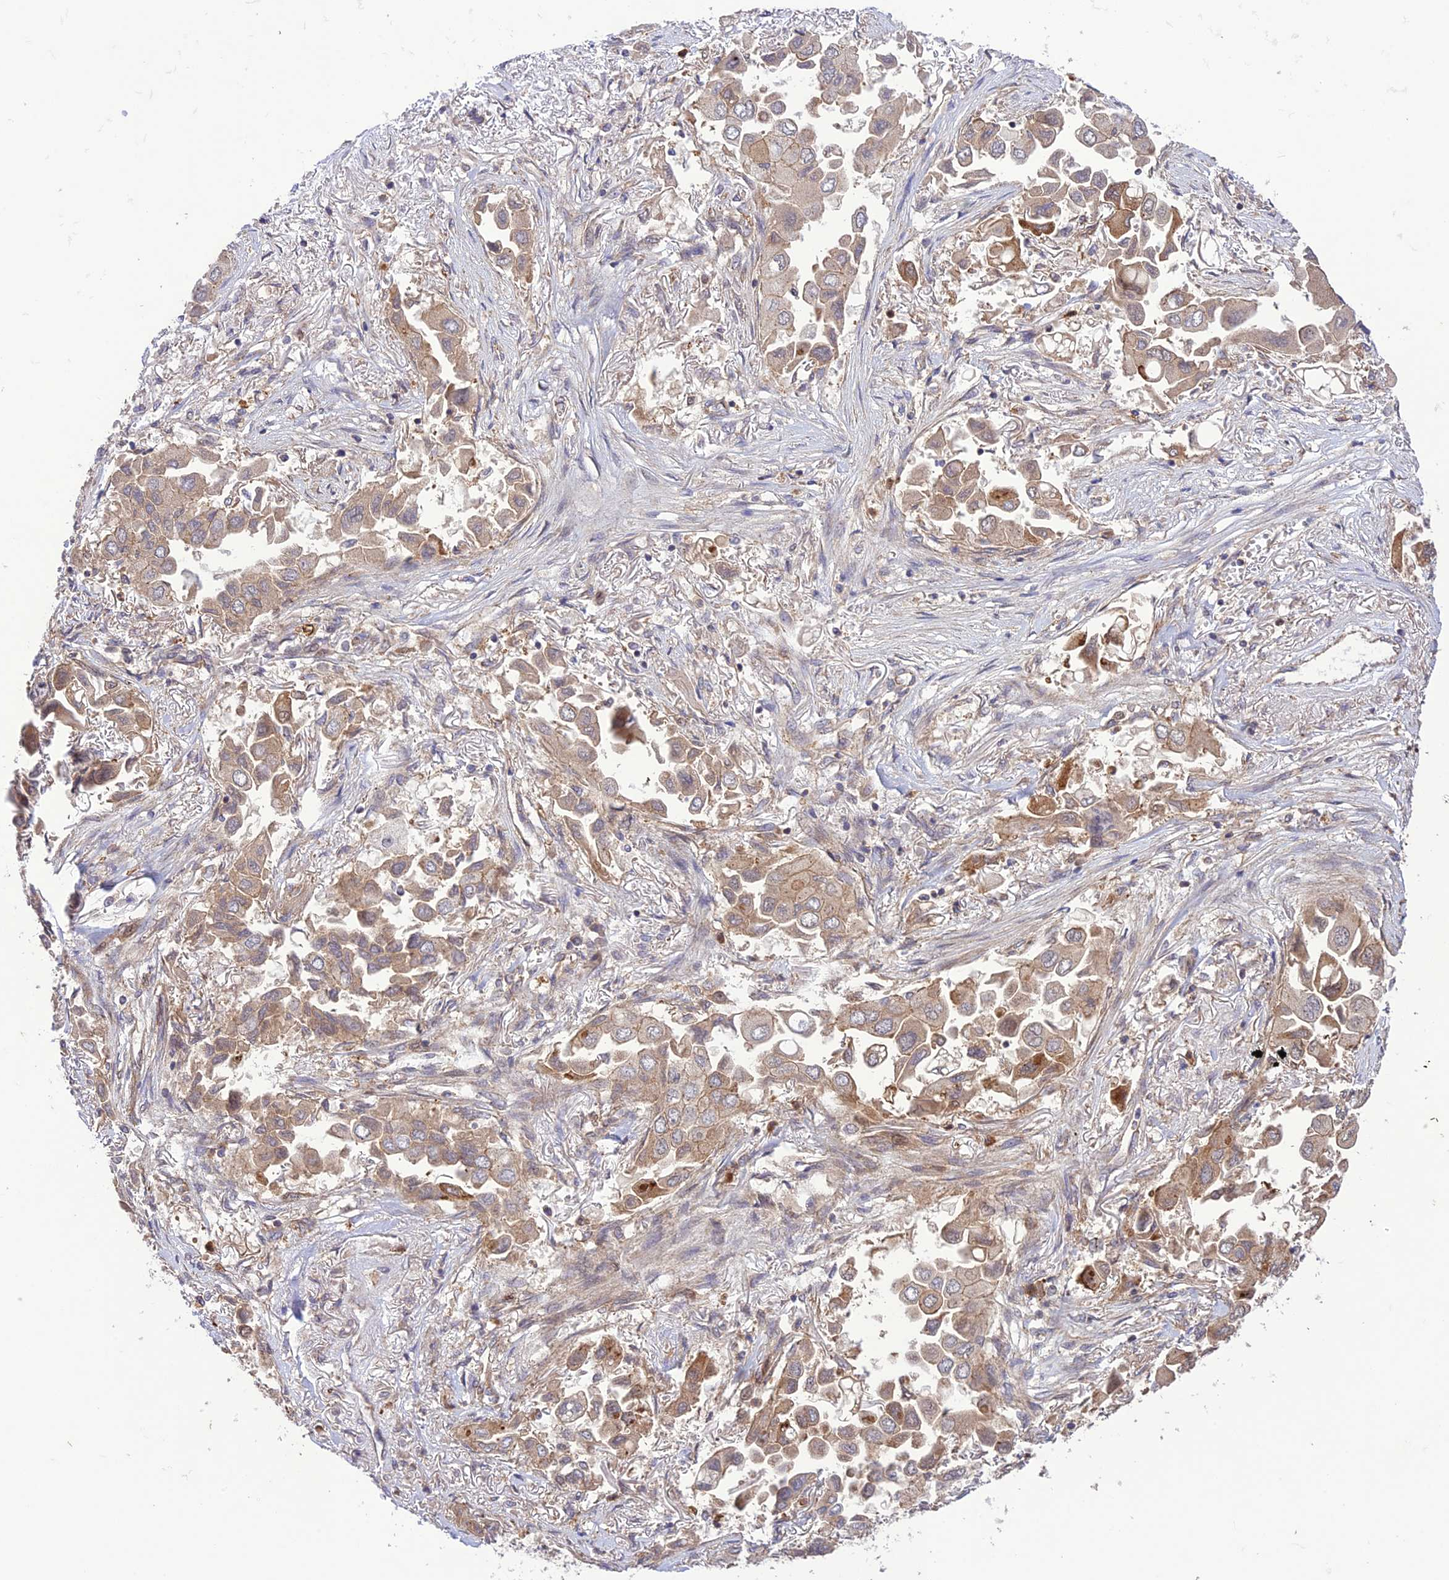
{"staining": {"intensity": "moderate", "quantity": "25%-75%", "location": "cytoplasmic/membranous"}, "tissue": "lung cancer", "cell_type": "Tumor cells", "image_type": "cancer", "snomed": [{"axis": "morphology", "description": "Adenocarcinoma, NOS"}, {"axis": "topography", "description": "Lung"}], "caption": "Immunohistochemistry (IHC) staining of lung cancer, which reveals medium levels of moderate cytoplasmic/membranous positivity in approximately 25%-75% of tumor cells indicating moderate cytoplasmic/membranous protein staining. The staining was performed using DAB (3,3'-diaminobenzidine) (brown) for protein detection and nuclei were counterstained in hematoxylin (blue).", "gene": "FCHSD1", "patient": {"sex": "female", "age": 76}}